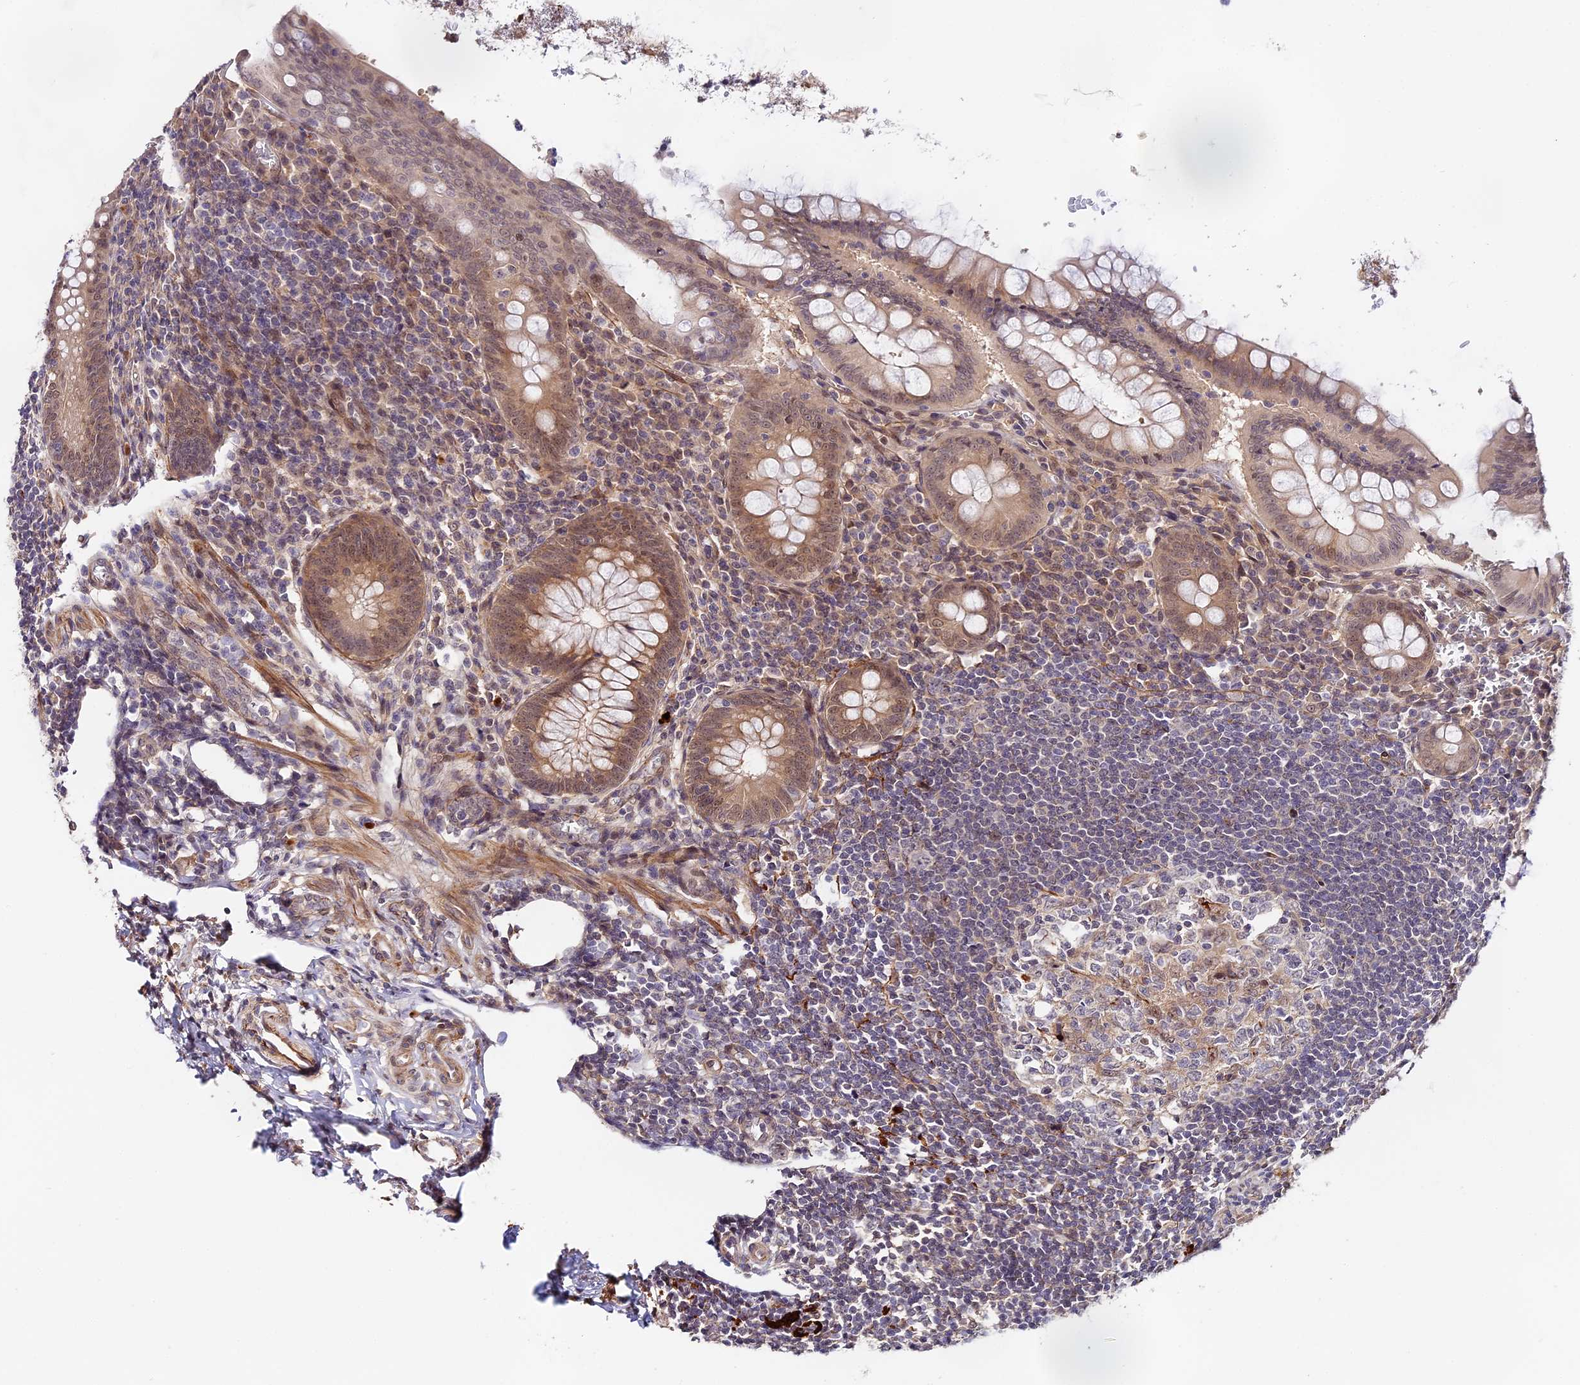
{"staining": {"intensity": "moderate", "quantity": ">75%", "location": "cytoplasmic/membranous,nuclear"}, "tissue": "appendix", "cell_type": "Glandular cells", "image_type": "normal", "snomed": [{"axis": "morphology", "description": "Normal tissue, NOS"}, {"axis": "topography", "description": "Appendix"}], "caption": "Appendix stained for a protein (brown) demonstrates moderate cytoplasmic/membranous,nuclear positive positivity in about >75% of glandular cells.", "gene": "IMPACT", "patient": {"sex": "female", "age": 33}}